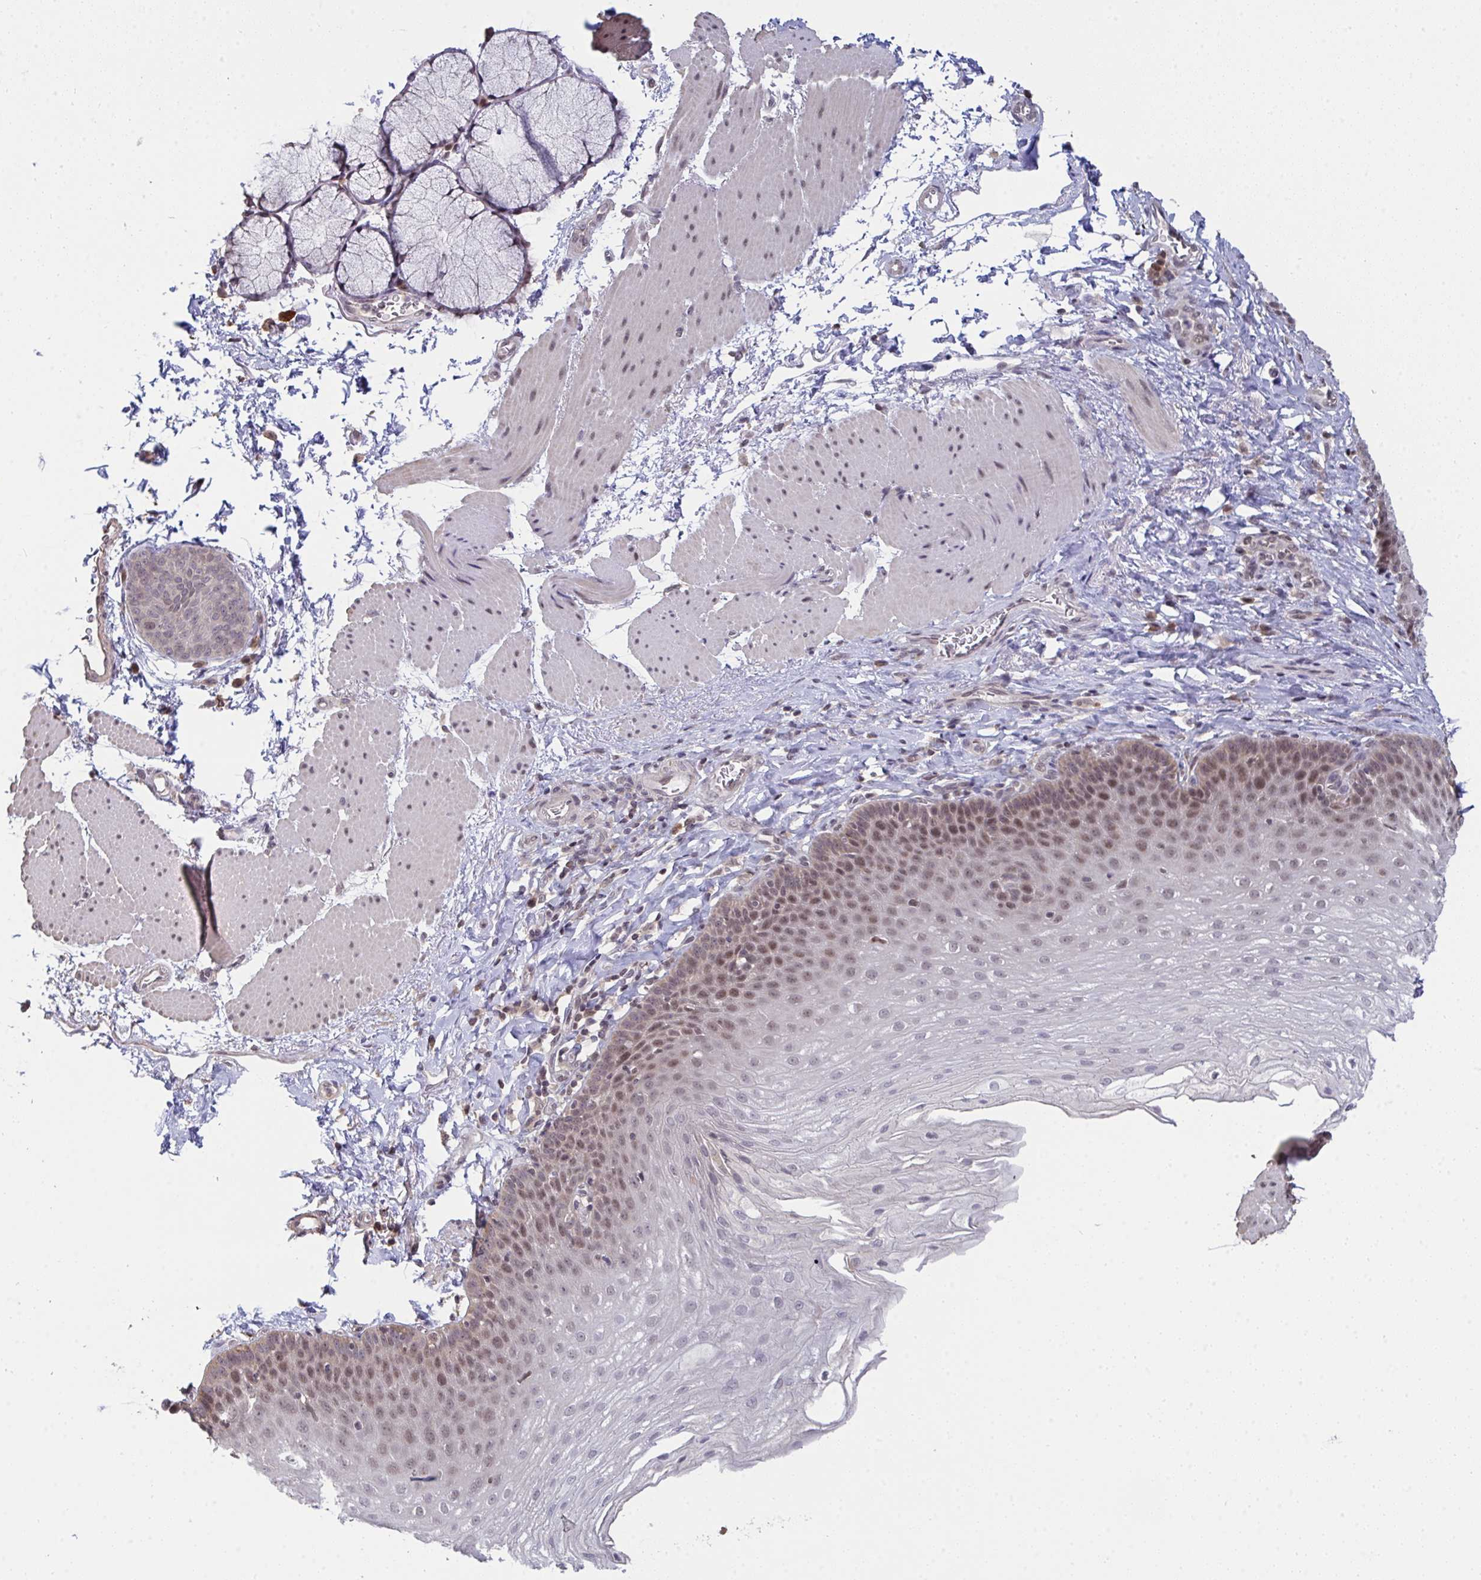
{"staining": {"intensity": "moderate", "quantity": "25%-75%", "location": "nuclear"}, "tissue": "esophagus", "cell_type": "Squamous epithelial cells", "image_type": "normal", "snomed": [{"axis": "morphology", "description": "Normal tissue, NOS"}, {"axis": "topography", "description": "Esophagus"}], "caption": "This is a histology image of immunohistochemistry (IHC) staining of normal esophagus, which shows moderate staining in the nuclear of squamous epithelial cells.", "gene": "SAP30", "patient": {"sex": "female", "age": 81}}